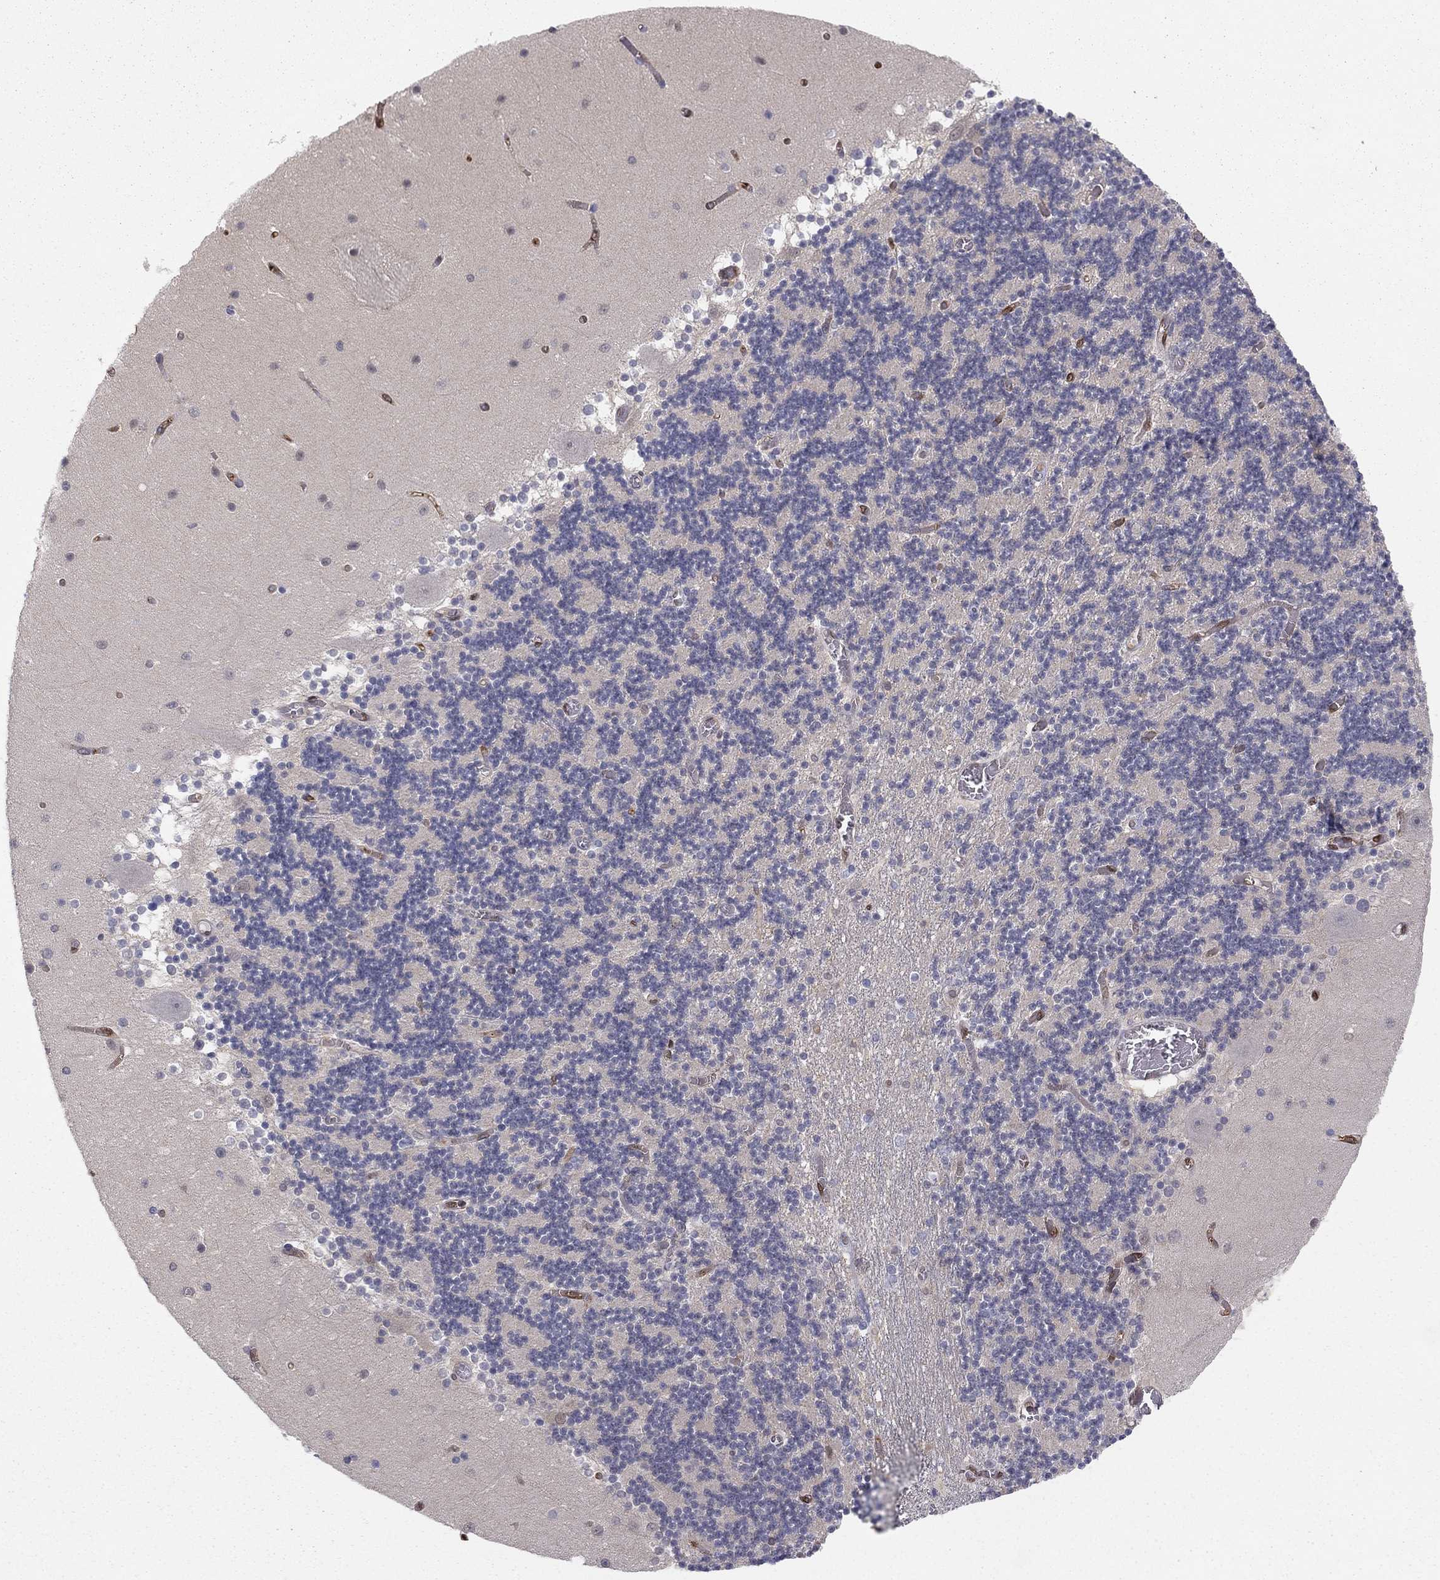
{"staining": {"intensity": "negative", "quantity": "none", "location": "none"}, "tissue": "cerebellum", "cell_type": "Cells in granular layer", "image_type": "normal", "snomed": [{"axis": "morphology", "description": "Normal tissue, NOS"}, {"axis": "topography", "description": "Cerebellum"}], "caption": "The immunohistochemistry photomicrograph has no significant expression in cells in granular layer of cerebellum. The staining is performed using DAB brown chromogen with nuclei counter-stained in using hematoxylin.", "gene": "PDXK", "patient": {"sex": "female", "age": 28}}